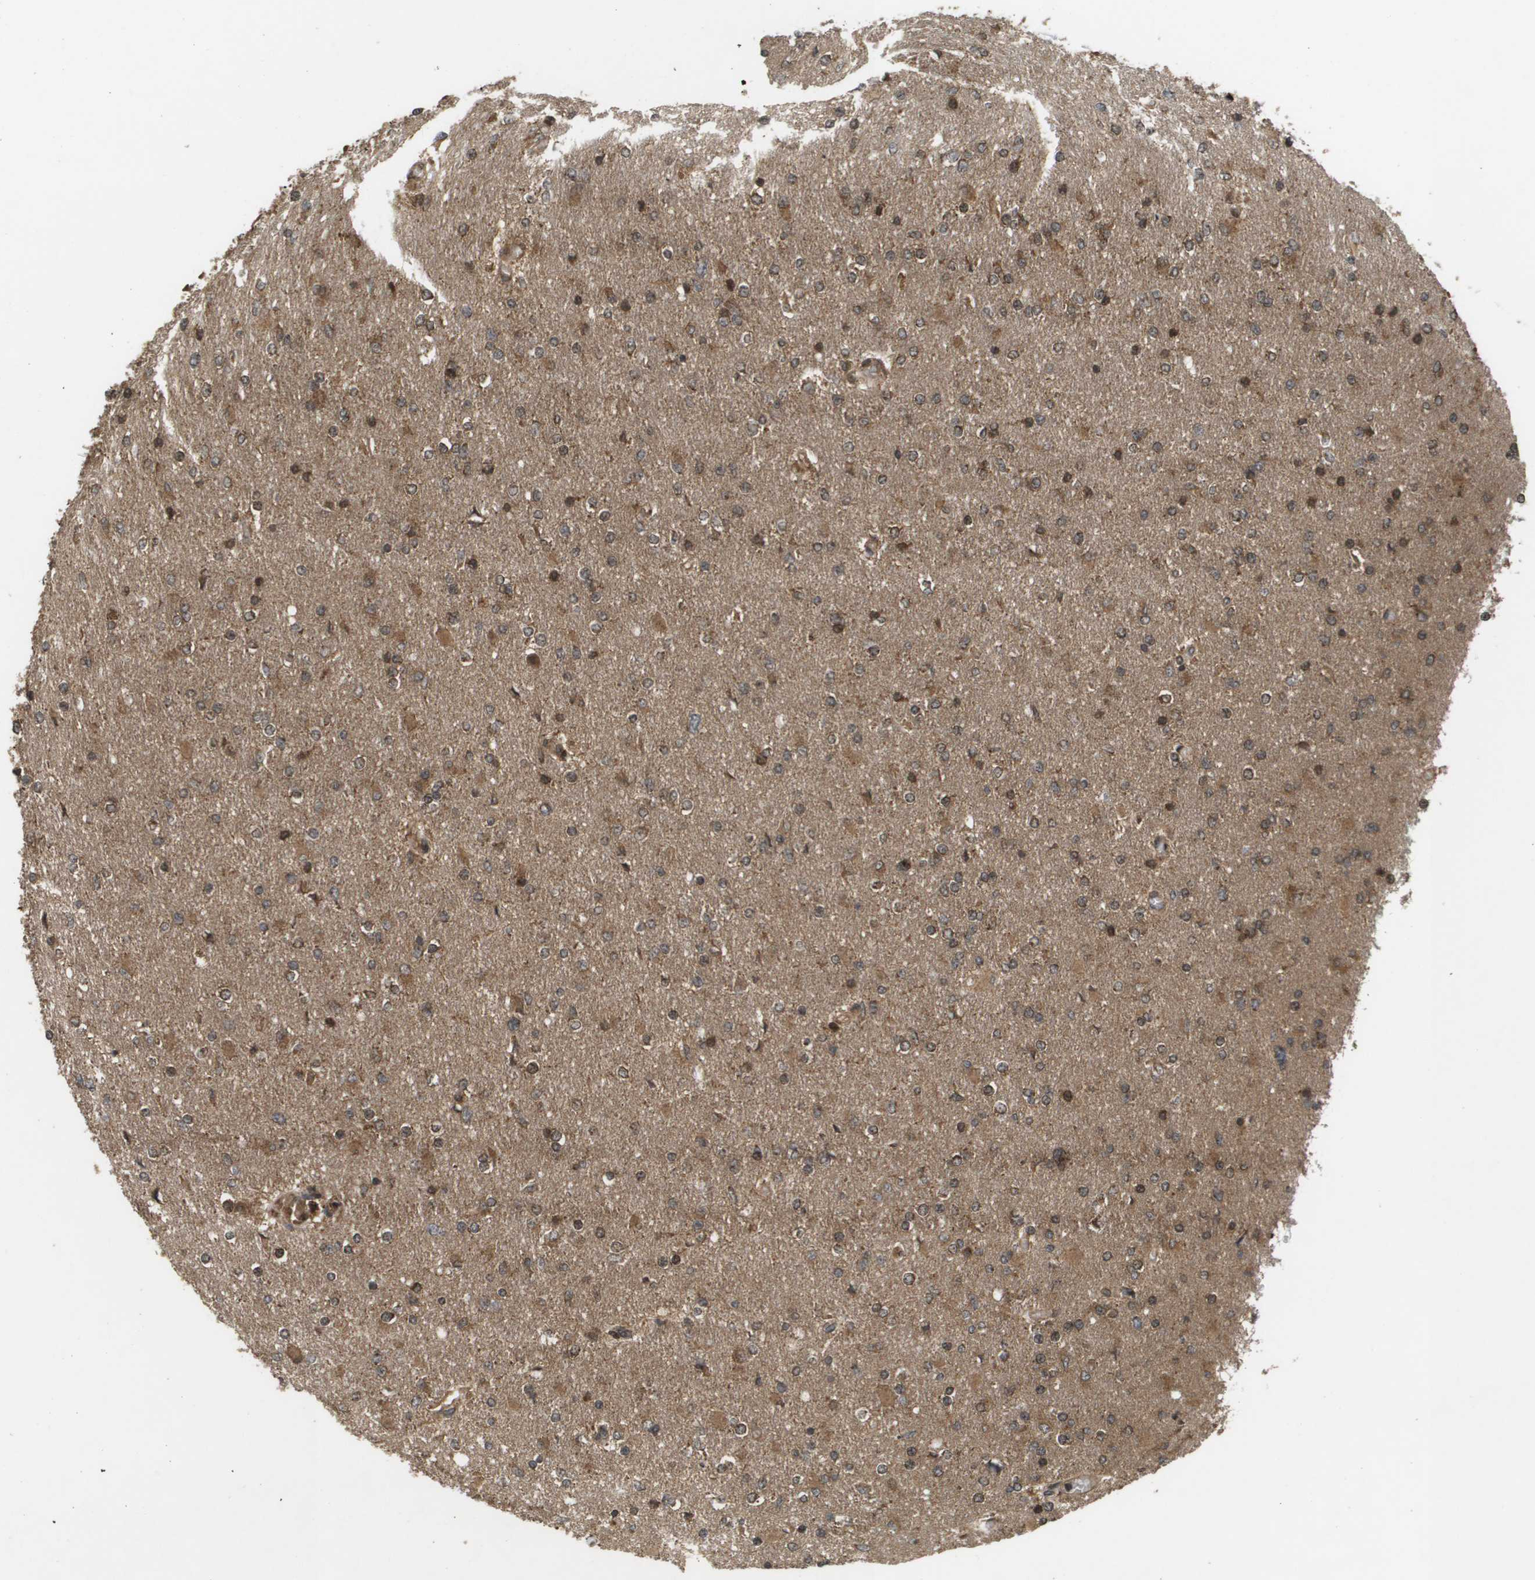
{"staining": {"intensity": "moderate", "quantity": ">75%", "location": "cytoplasmic/membranous,nuclear"}, "tissue": "glioma", "cell_type": "Tumor cells", "image_type": "cancer", "snomed": [{"axis": "morphology", "description": "Glioma, malignant, High grade"}, {"axis": "topography", "description": "Cerebral cortex"}], "caption": "IHC micrograph of human glioma stained for a protein (brown), which shows medium levels of moderate cytoplasmic/membranous and nuclear staining in approximately >75% of tumor cells.", "gene": "KIF11", "patient": {"sex": "female", "age": 36}}